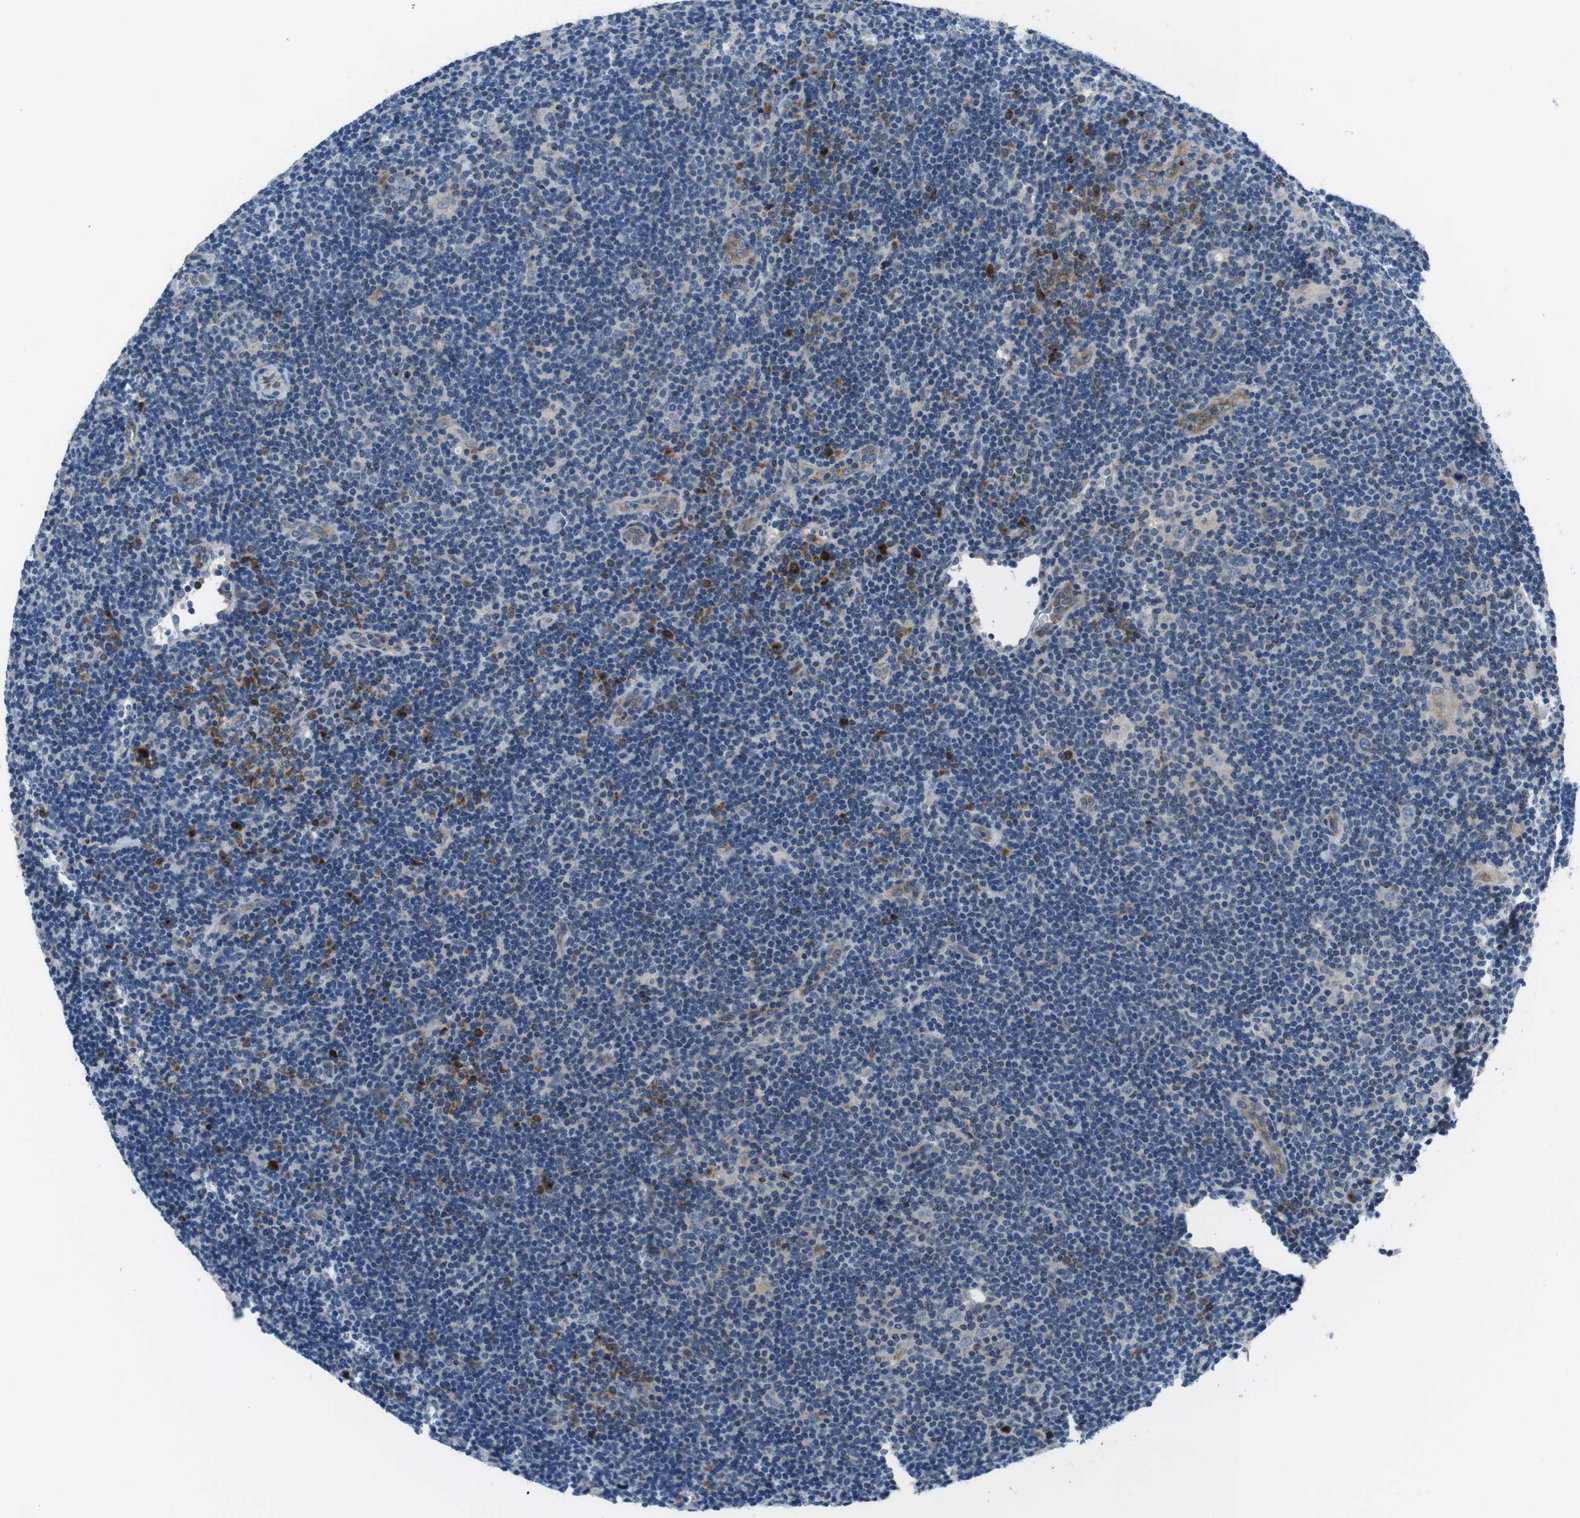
{"staining": {"intensity": "negative", "quantity": "none", "location": "none"}, "tissue": "lymphoma", "cell_type": "Tumor cells", "image_type": "cancer", "snomed": [{"axis": "morphology", "description": "Hodgkin's disease, NOS"}, {"axis": "topography", "description": "Lymph node"}], "caption": "DAB immunohistochemical staining of human lymphoma reveals no significant staining in tumor cells. Nuclei are stained in blue.", "gene": "NUCB2", "patient": {"sex": "female", "age": 57}}